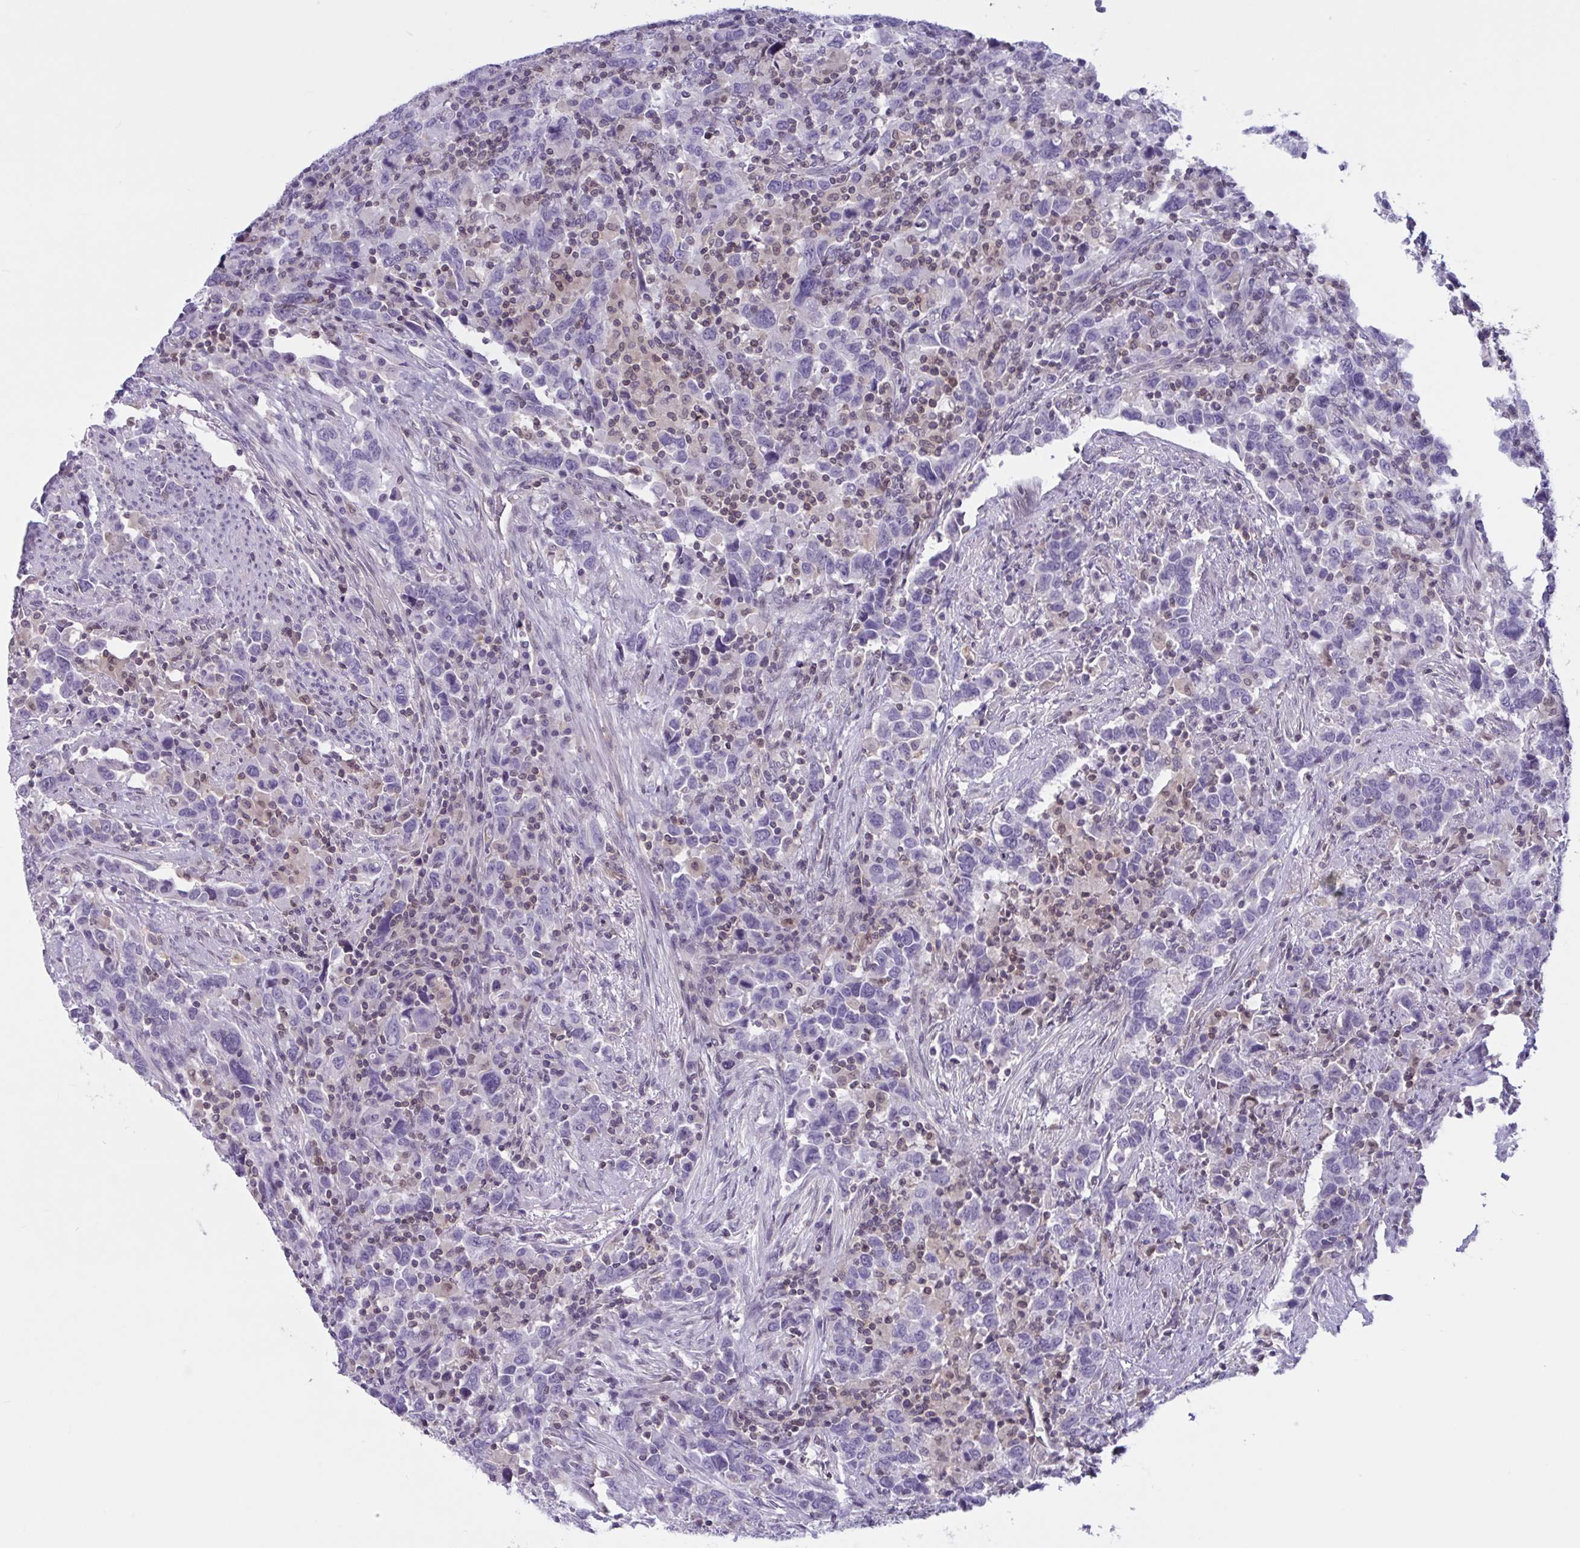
{"staining": {"intensity": "negative", "quantity": "none", "location": "none"}, "tissue": "urothelial cancer", "cell_type": "Tumor cells", "image_type": "cancer", "snomed": [{"axis": "morphology", "description": "Urothelial carcinoma, High grade"}, {"axis": "topography", "description": "Urinary bladder"}], "caption": "DAB (3,3'-diaminobenzidine) immunohistochemical staining of urothelial carcinoma (high-grade) reveals no significant positivity in tumor cells. The staining was performed using DAB to visualize the protein expression in brown, while the nuclei were stained in blue with hematoxylin (Magnification: 20x).", "gene": "TANK", "patient": {"sex": "male", "age": 61}}